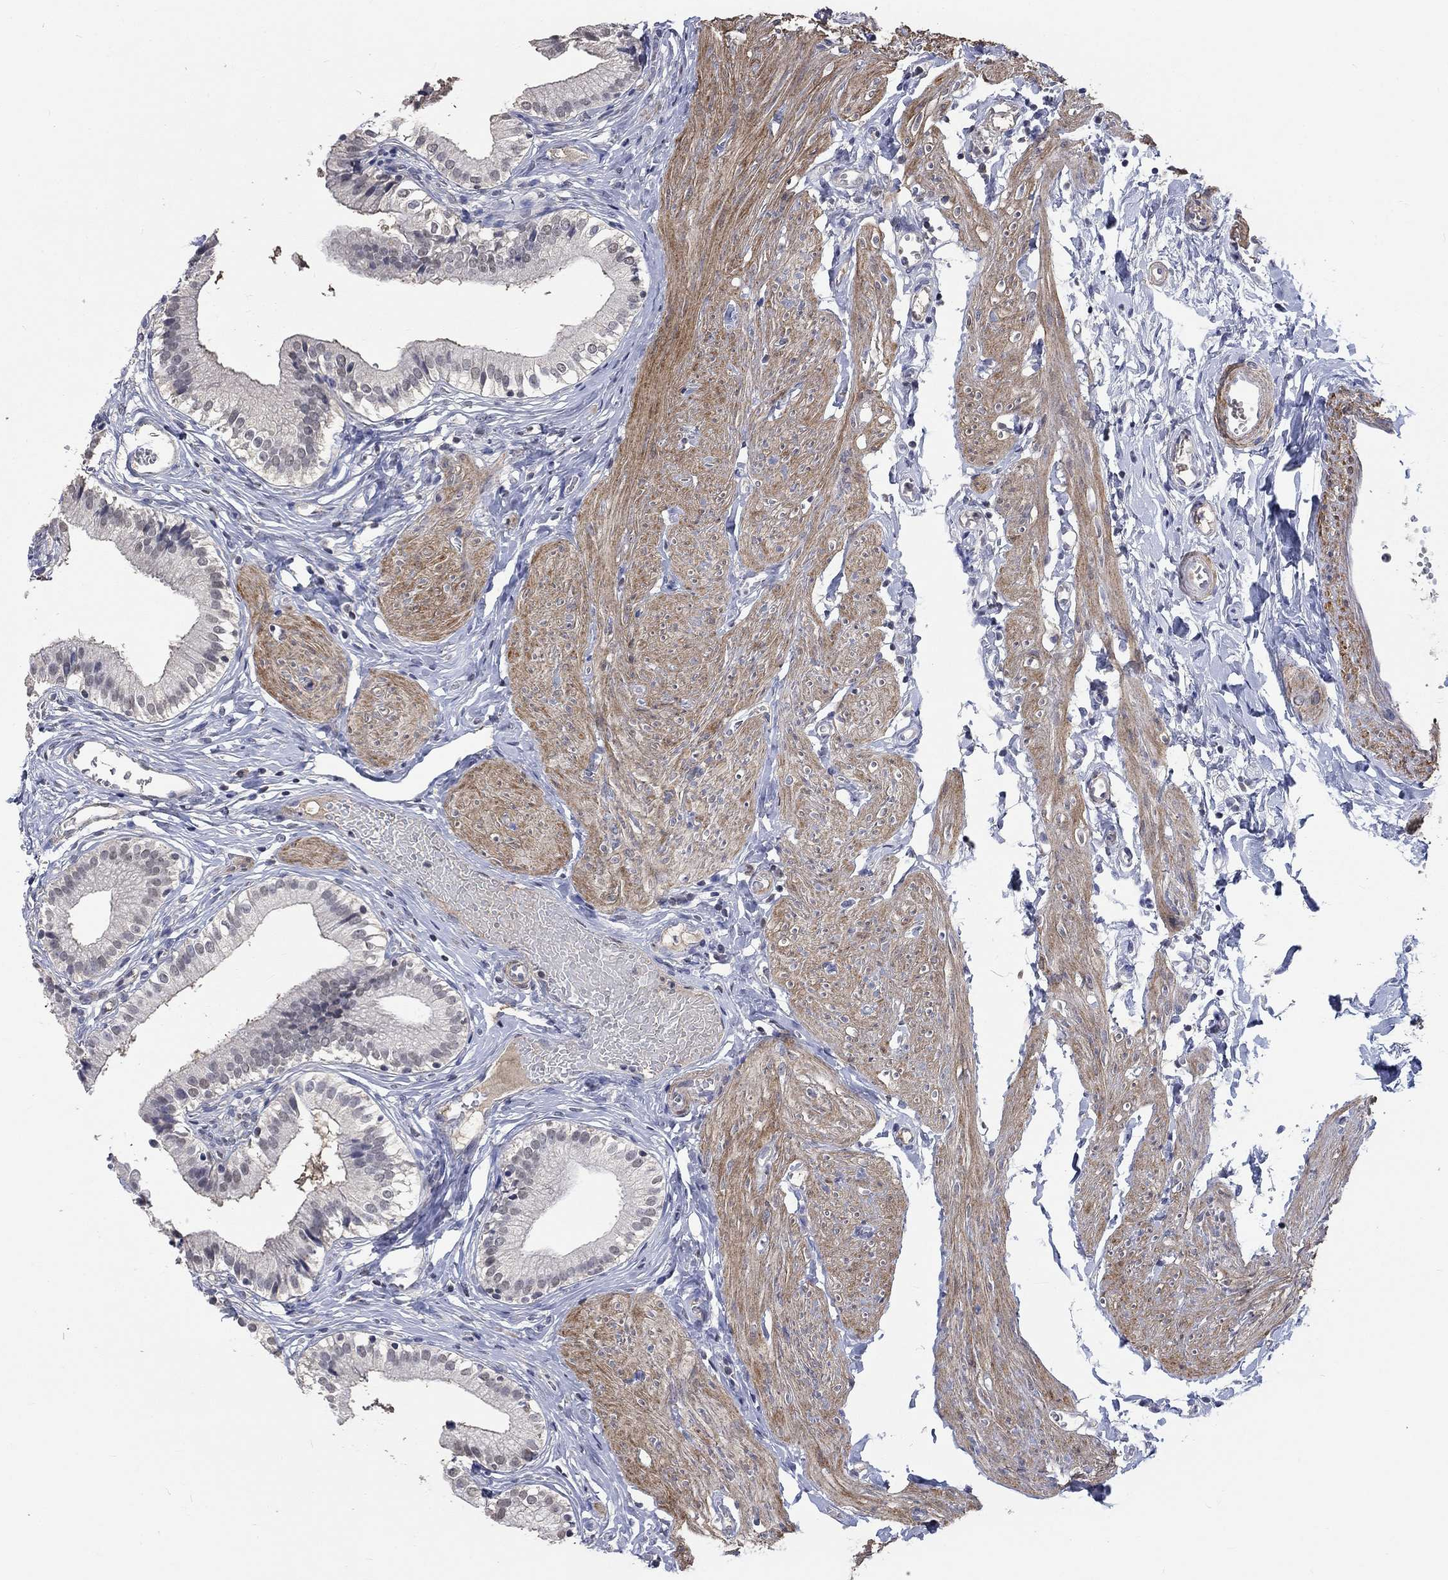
{"staining": {"intensity": "negative", "quantity": "none", "location": "none"}, "tissue": "gallbladder", "cell_type": "Glandular cells", "image_type": "normal", "snomed": [{"axis": "morphology", "description": "Normal tissue, NOS"}, {"axis": "topography", "description": "Gallbladder"}], "caption": "This is an immunohistochemistry micrograph of unremarkable human gallbladder. There is no expression in glandular cells.", "gene": "ZBTB18", "patient": {"sex": "female", "age": 47}}